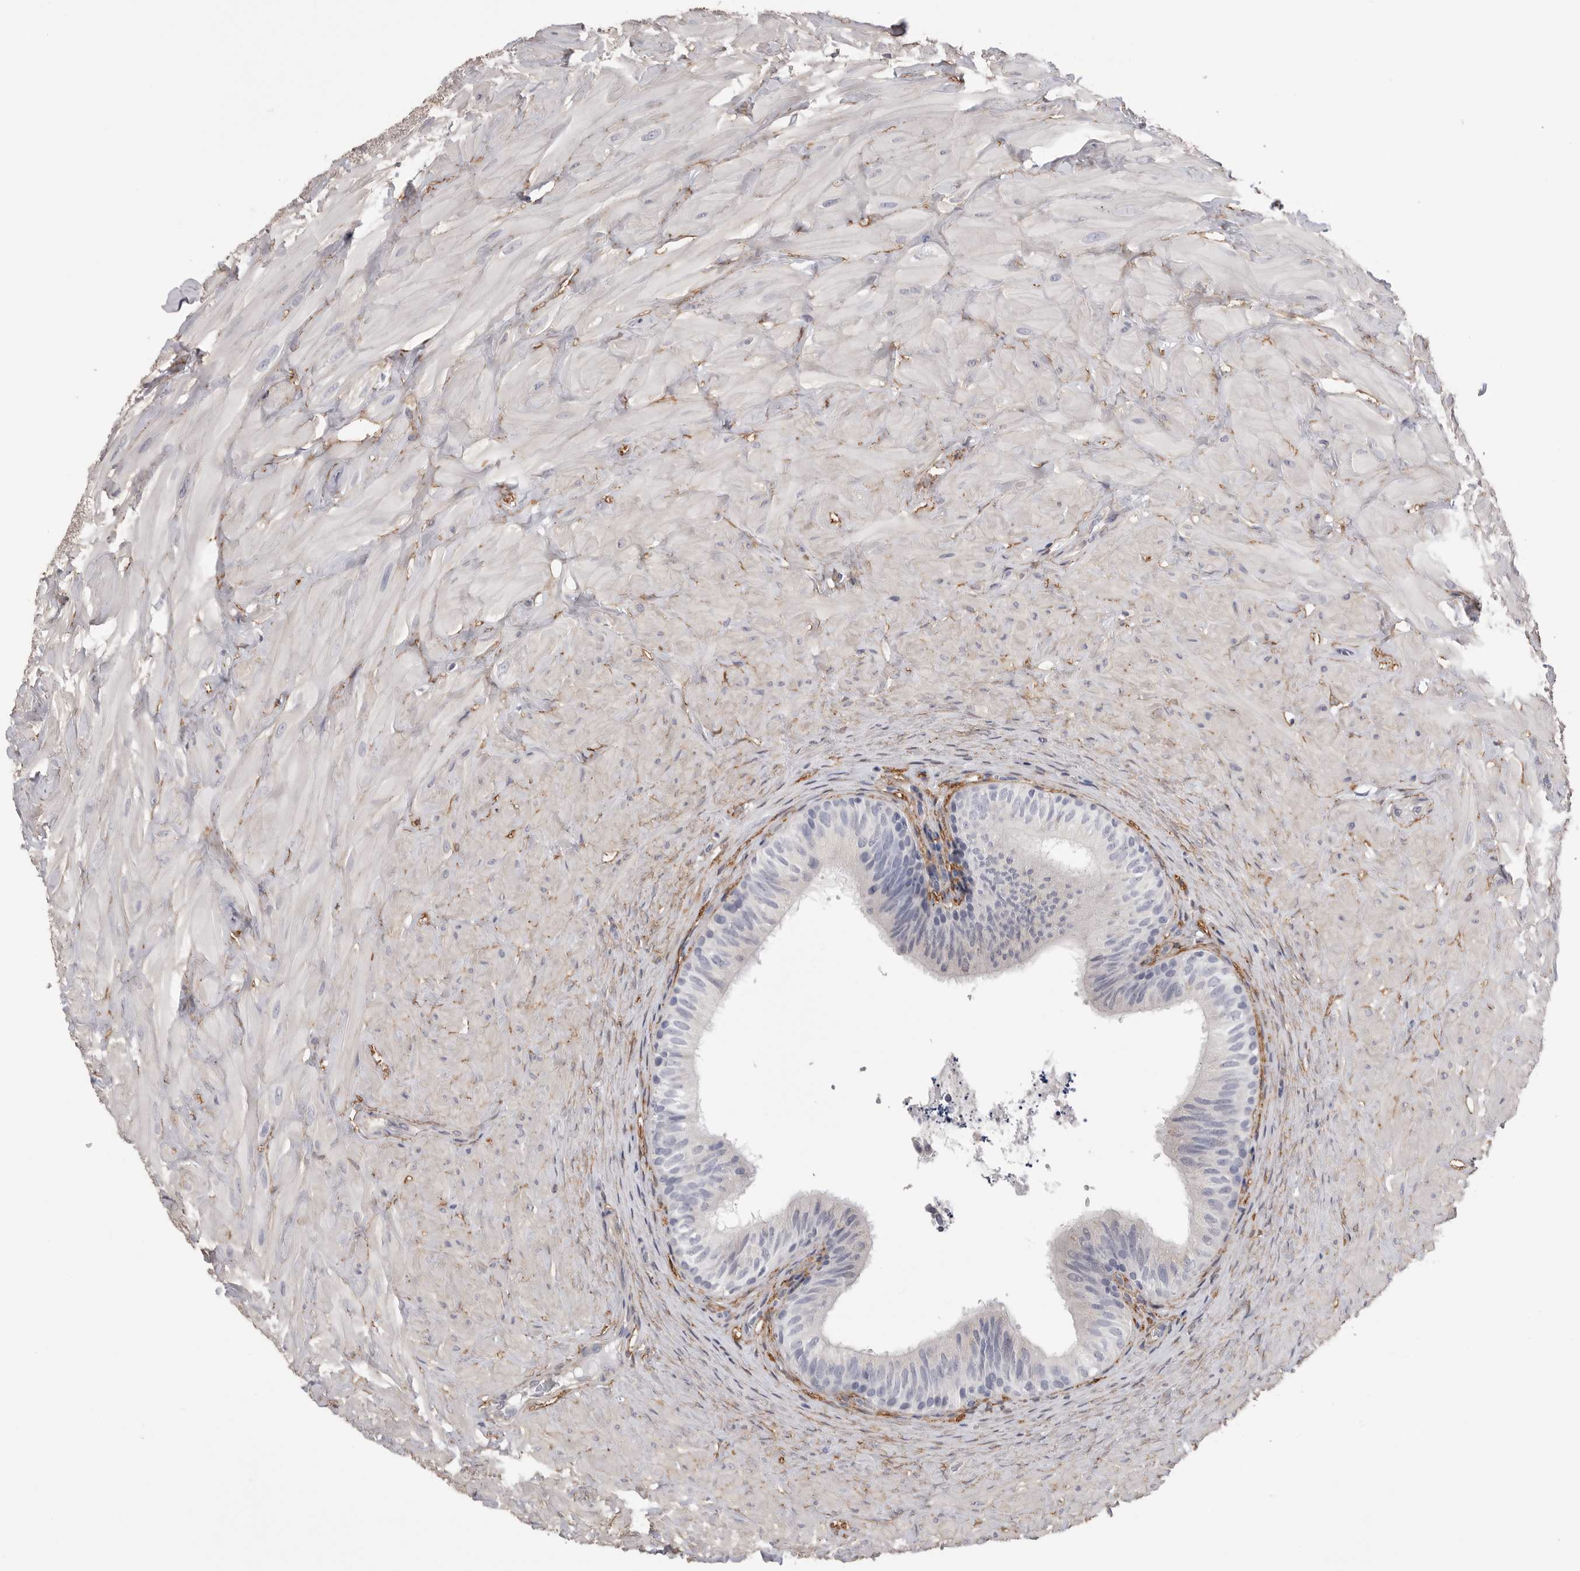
{"staining": {"intensity": "negative", "quantity": "none", "location": "none"}, "tissue": "epididymis", "cell_type": "Glandular cells", "image_type": "normal", "snomed": [{"axis": "morphology", "description": "Normal tissue, NOS"}, {"axis": "topography", "description": "Soft tissue"}, {"axis": "topography", "description": "Epididymis"}], "caption": "A photomicrograph of epididymis stained for a protein displays no brown staining in glandular cells. (IHC, brightfield microscopy, high magnification).", "gene": "AKAP12", "patient": {"sex": "male", "age": 26}}